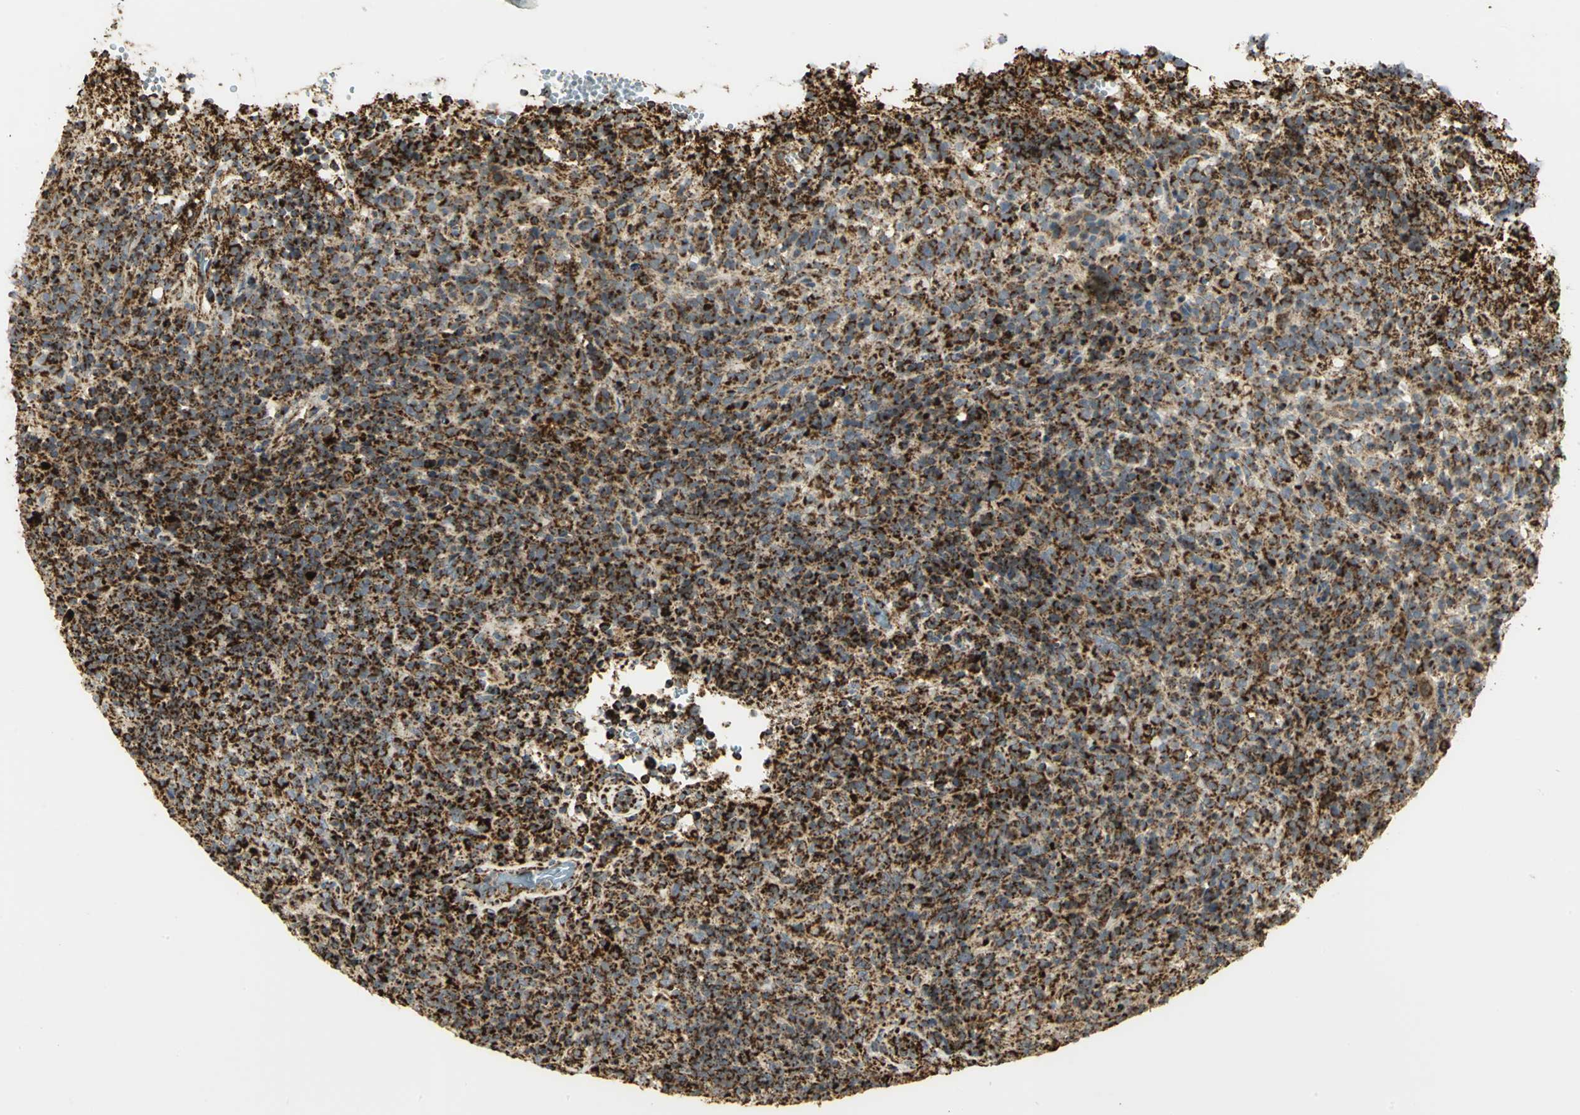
{"staining": {"intensity": "strong", "quantity": ">75%", "location": "cytoplasmic/membranous"}, "tissue": "lymphoma", "cell_type": "Tumor cells", "image_type": "cancer", "snomed": [{"axis": "morphology", "description": "Malignant lymphoma, non-Hodgkin's type, High grade"}, {"axis": "topography", "description": "Lymph node"}], "caption": "Lymphoma tissue displays strong cytoplasmic/membranous staining in about >75% of tumor cells, visualized by immunohistochemistry. The staining was performed using DAB to visualize the protein expression in brown, while the nuclei were stained in blue with hematoxylin (Magnification: 20x).", "gene": "VDAC1", "patient": {"sex": "female", "age": 76}}